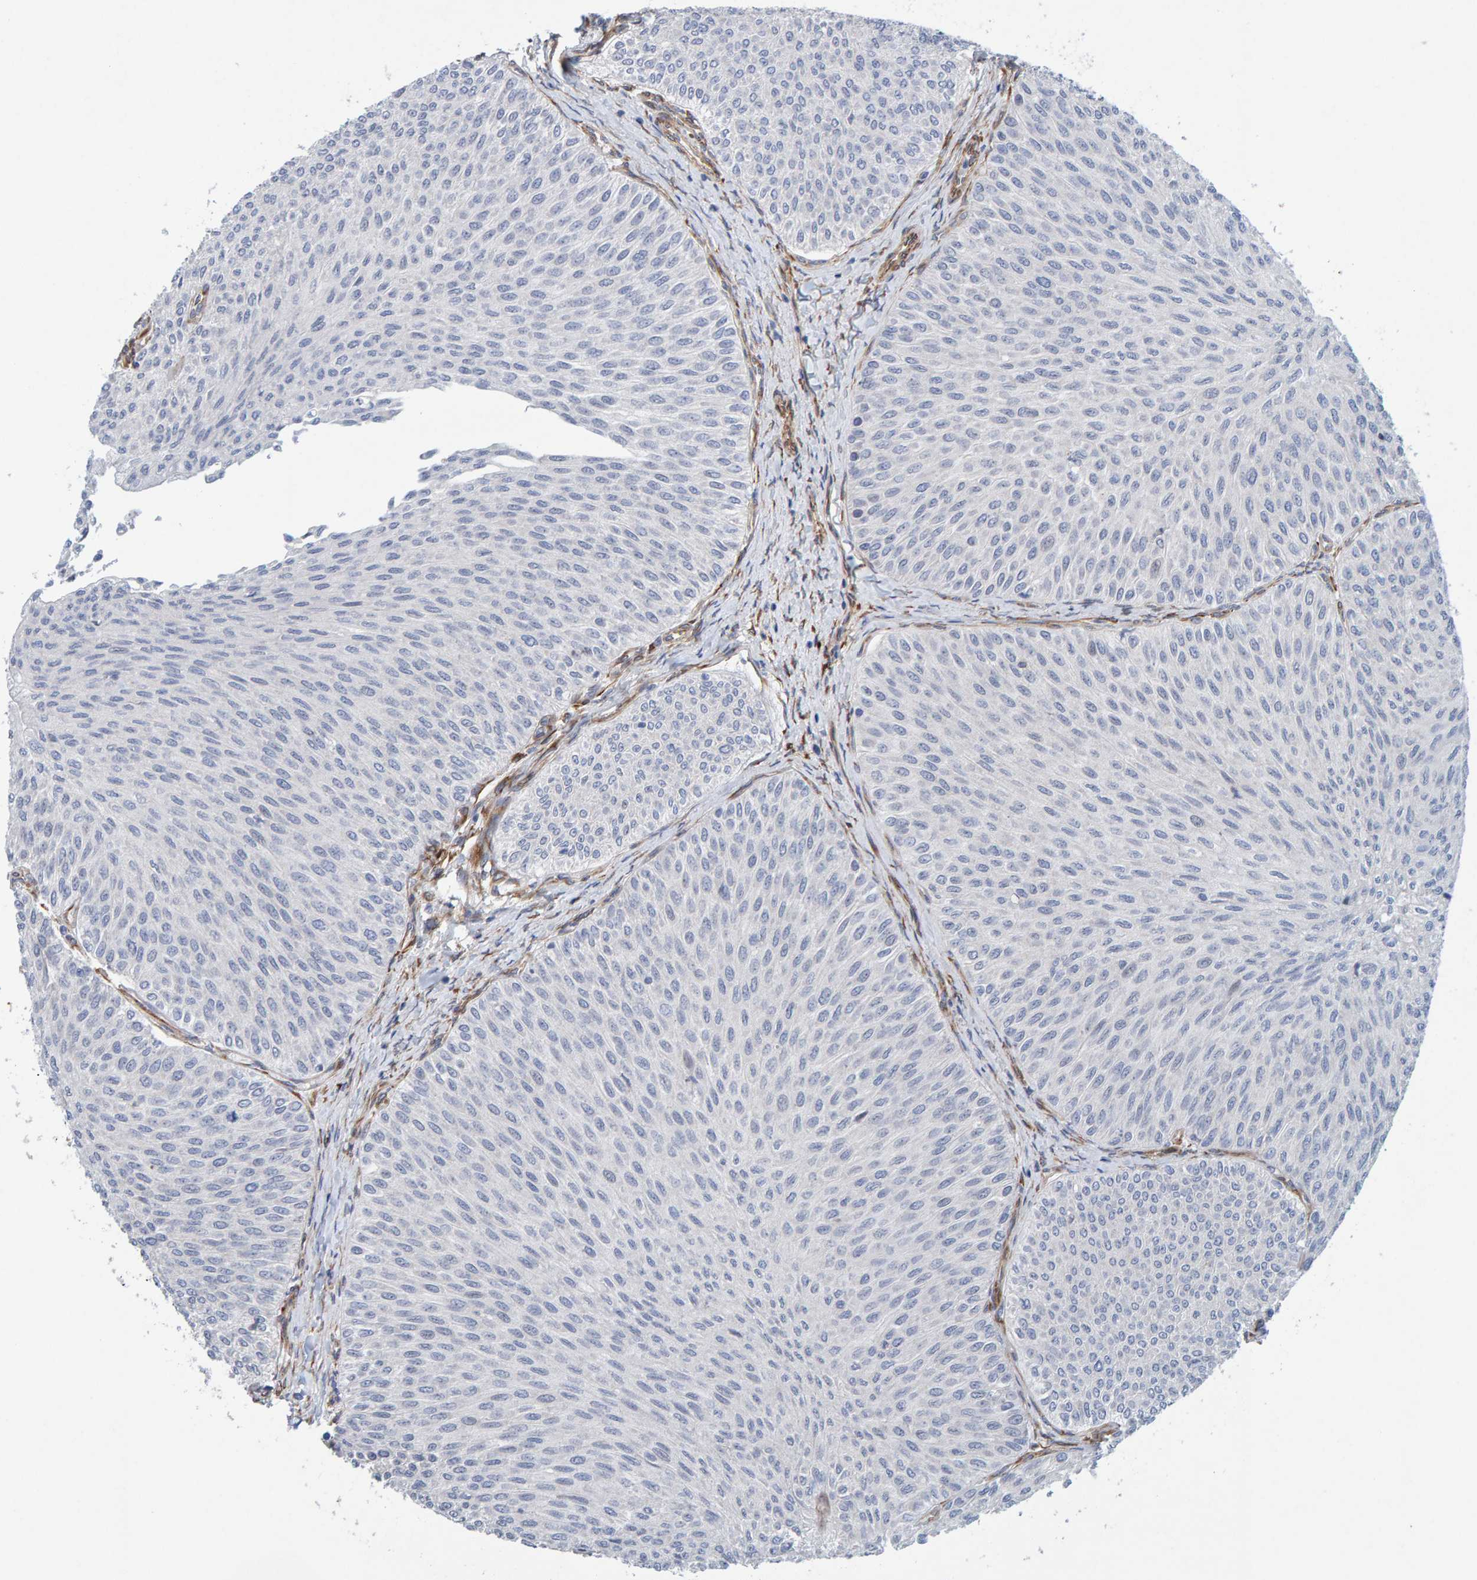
{"staining": {"intensity": "negative", "quantity": "none", "location": "none"}, "tissue": "urothelial cancer", "cell_type": "Tumor cells", "image_type": "cancer", "snomed": [{"axis": "morphology", "description": "Urothelial carcinoma, Low grade"}, {"axis": "topography", "description": "Urinary bladder"}], "caption": "Protein analysis of urothelial carcinoma (low-grade) exhibits no significant positivity in tumor cells.", "gene": "MMP16", "patient": {"sex": "male", "age": 78}}